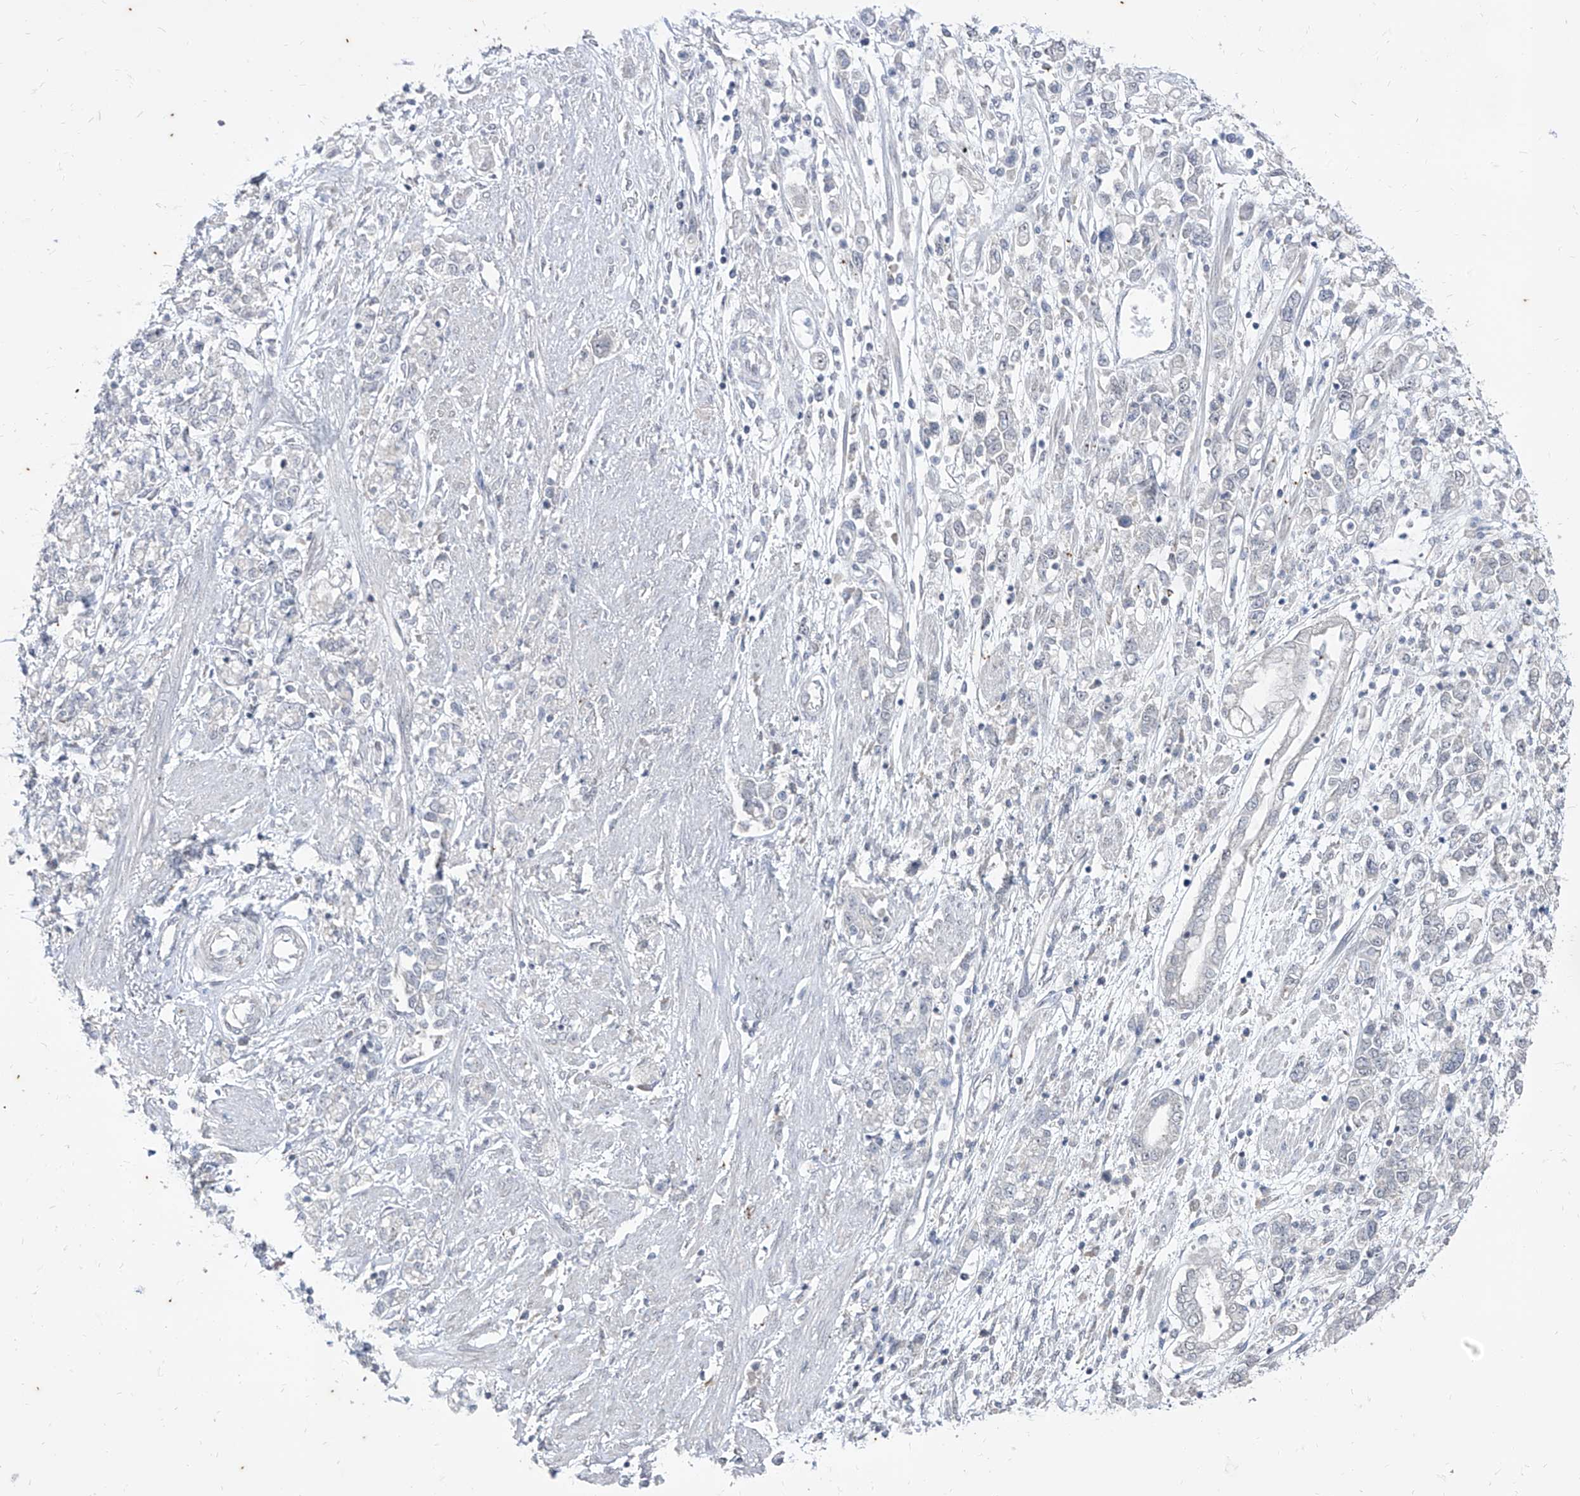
{"staining": {"intensity": "negative", "quantity": "none", "location": "none"}, "tissue": "stomach cancer", "cell_type": "Tumor cells", "image_type": "cancer", "snomed": [{"axis": "morphology", "description": "Adenocarcinoma, NOS"}, {"axis": "topography", "description": "Stomach"}], "caption": "Immunohistochemistry of human adenocarcinoma (stomach) displays no staining in tumor cells. Brightfield microscopy of IHC stained with DAB (brown) and hematoxylin (blue), captured at high magnification.", "gene": "PHF20L1", "patient": {"sex": "female", "age": 76}}